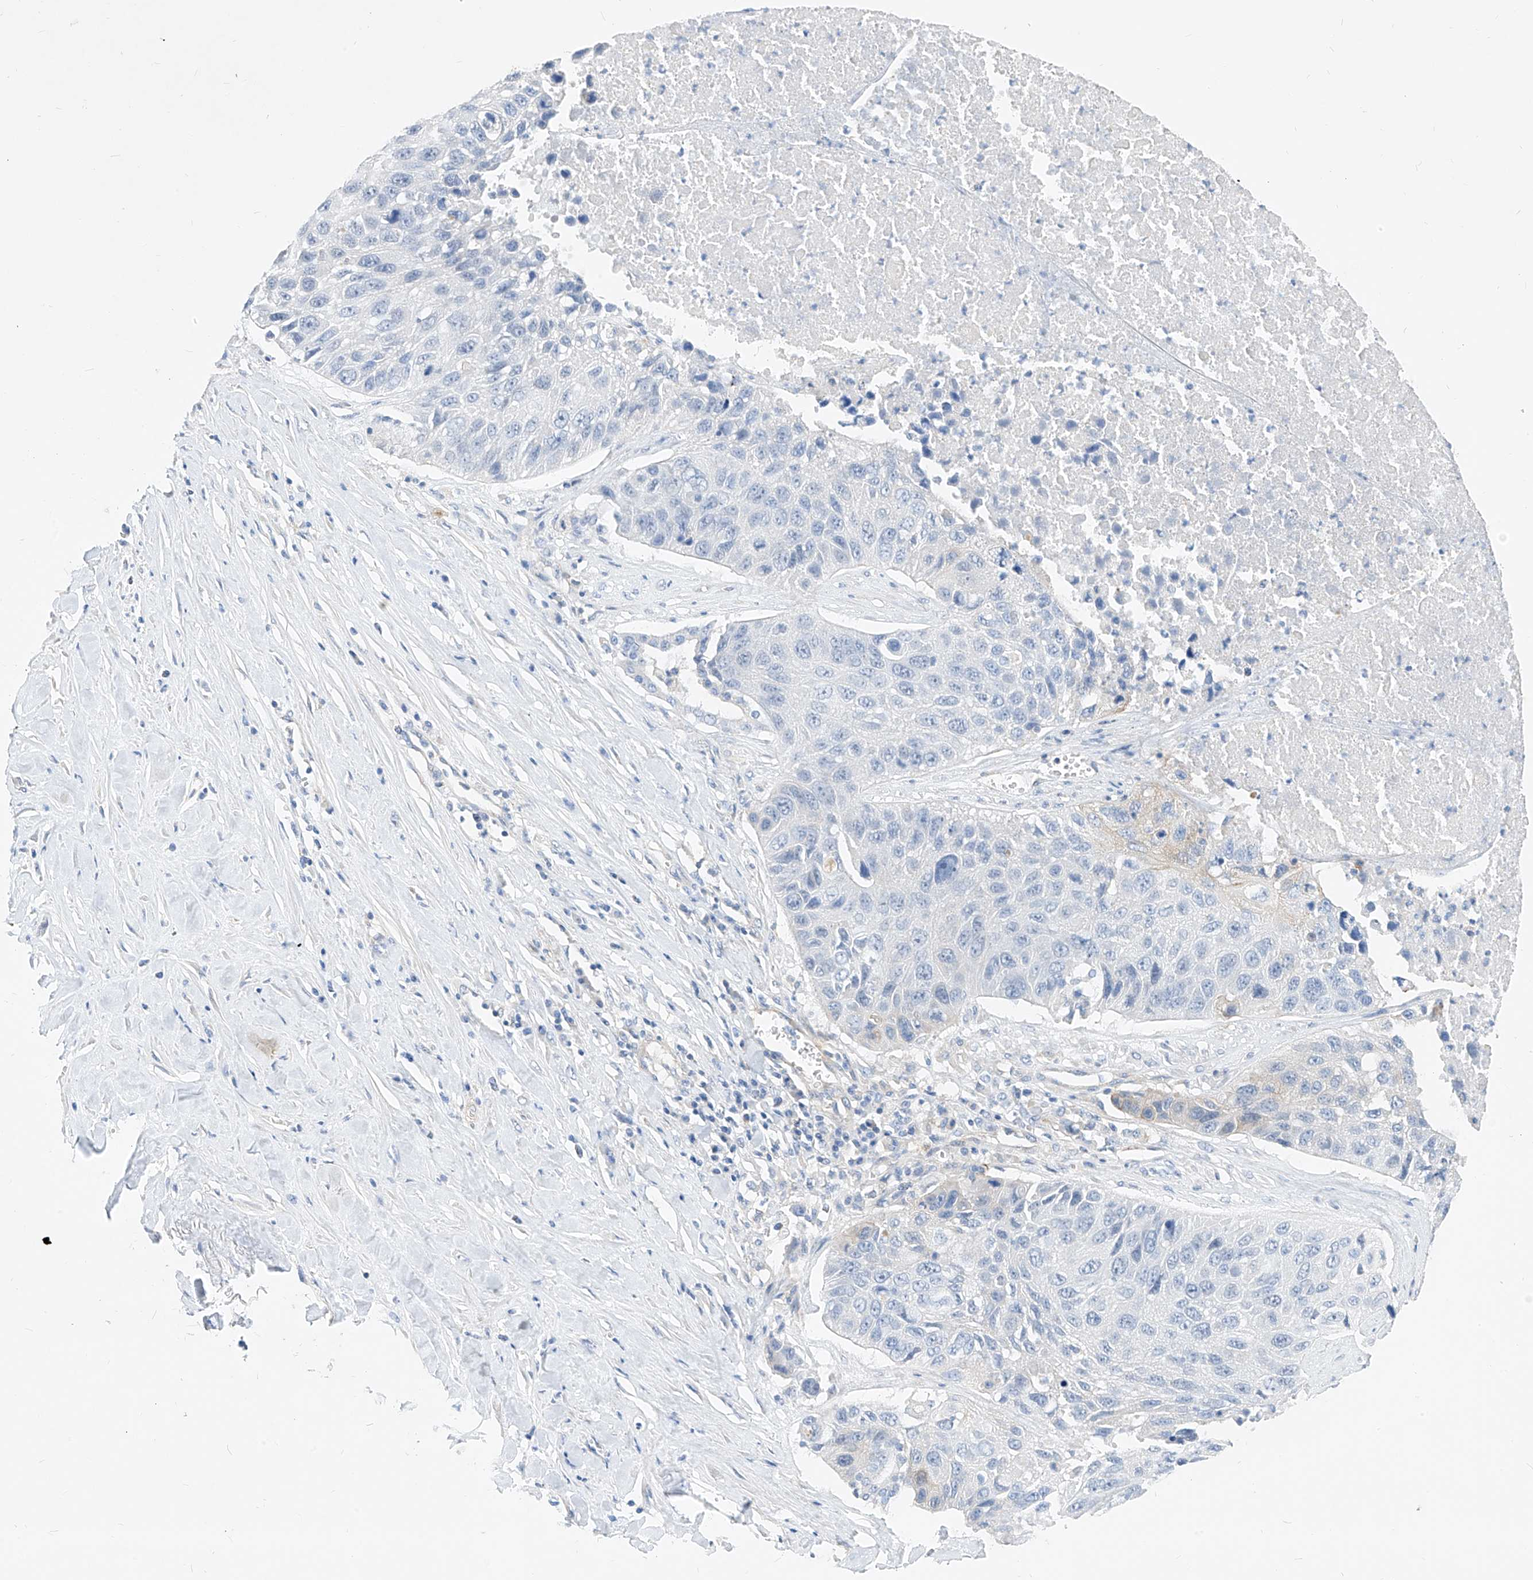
{"staining": {"intensity": "negative", "quantity": "none", "location": "none"}, "tissue": "lung cancer", "cell_type": "Tumor cells", "image_type": "cancer", "snomed": [{"axis": "morphology", "description": "Squamous cell carcinoma, NOS"}, {"axis": "topography", "description": "Lung"}], "caption": "Immunohistochemistry of lung squamous cell carcinoma shows no positivity in tumor cells.", "gene": "SCGB2A1", "patient": {"sex": "male", "age": 61}}